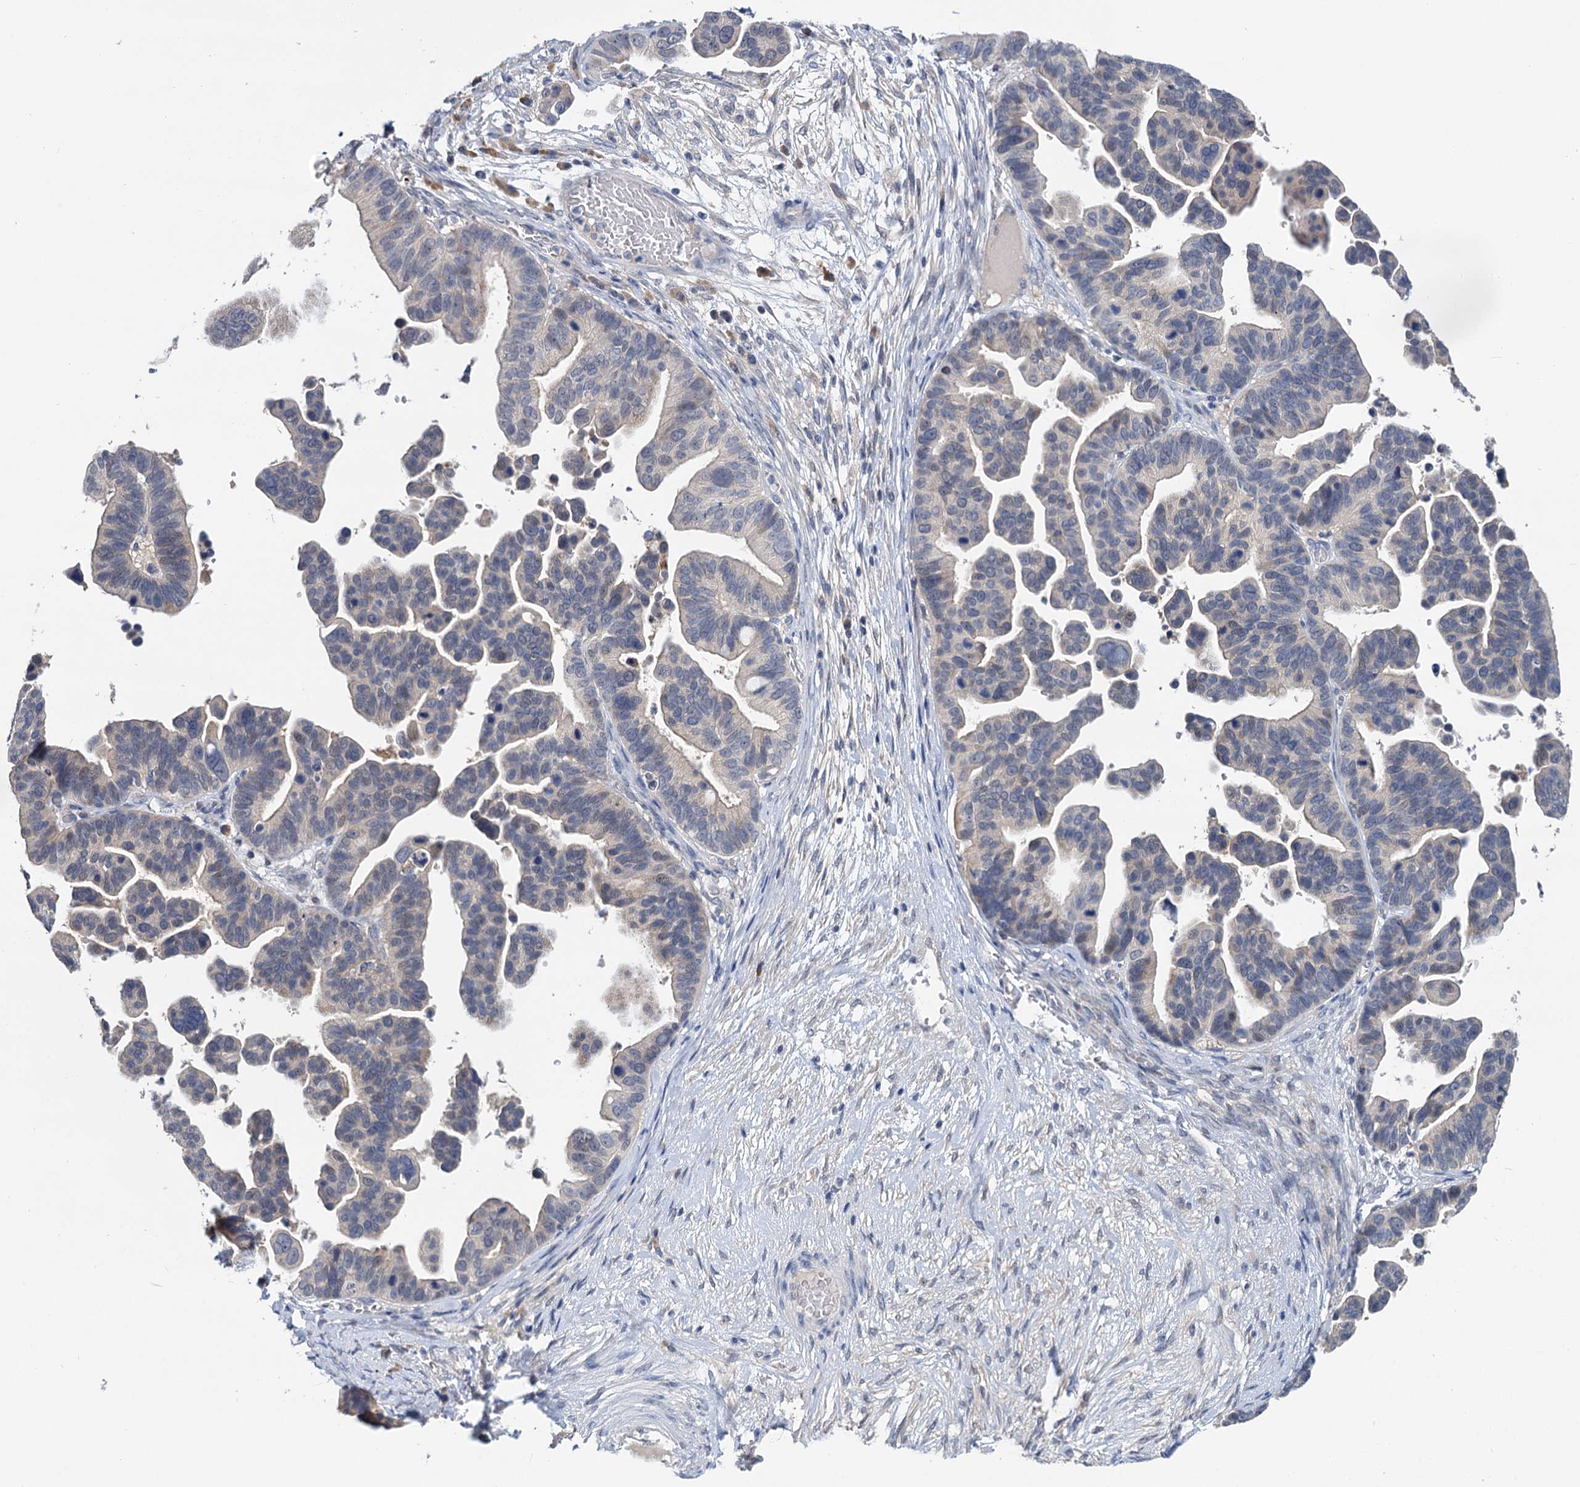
{"staining": {"intensity": "negative", "quantity": "none", "location": "none"}, "tissue": "ovarian cancer", "cell_type": "Tumor cells", "image_type": "cancer", "snomed": [{"axis": "morphology", "description": "Cystadenocarcinoma, serous, NOS"}, {"axis": "topography", "description": "Ovary"}], "caption": "Ovarian cancer stained for a protein using IHC exhibits no positivity tumor cells.", "gene": "ANKRD42", "patient": {"sex": "female", "age": 56}}